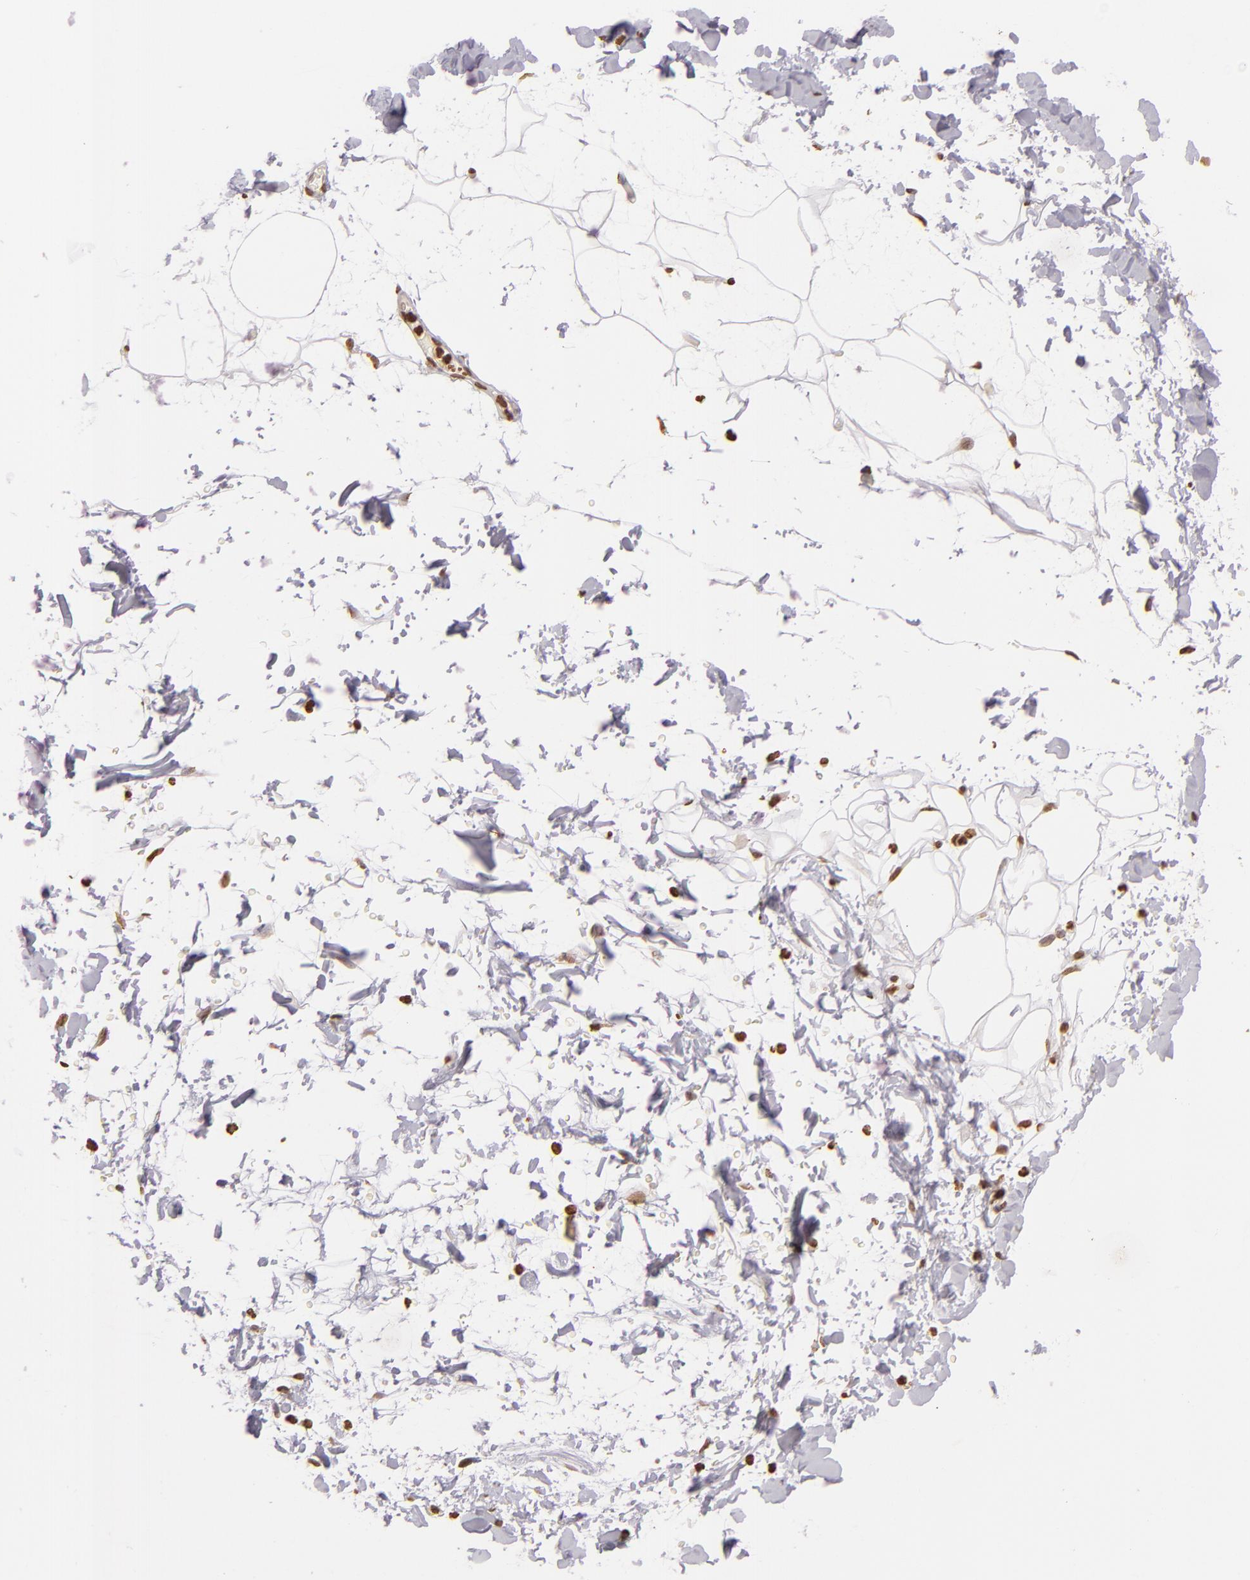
{"staining": {"intensity": "moderate", "quantity": ">75%", "location": "nuclear"}, "tissue": "adipose tissue", "cell_type": "Adipocytes", "image_type": "normal", "snomed": [{"axis": "morphology", "description": "Normal tissue, NOS"}, {"axis": "topography", "description": "Soft tissue"}], "caption": "A brown stain labels moderate nuclear positivity of a protein in adipocytes of benign adipose tissue.", "gene": "THRB", "patient": {"sex": "male", "age": 72}}